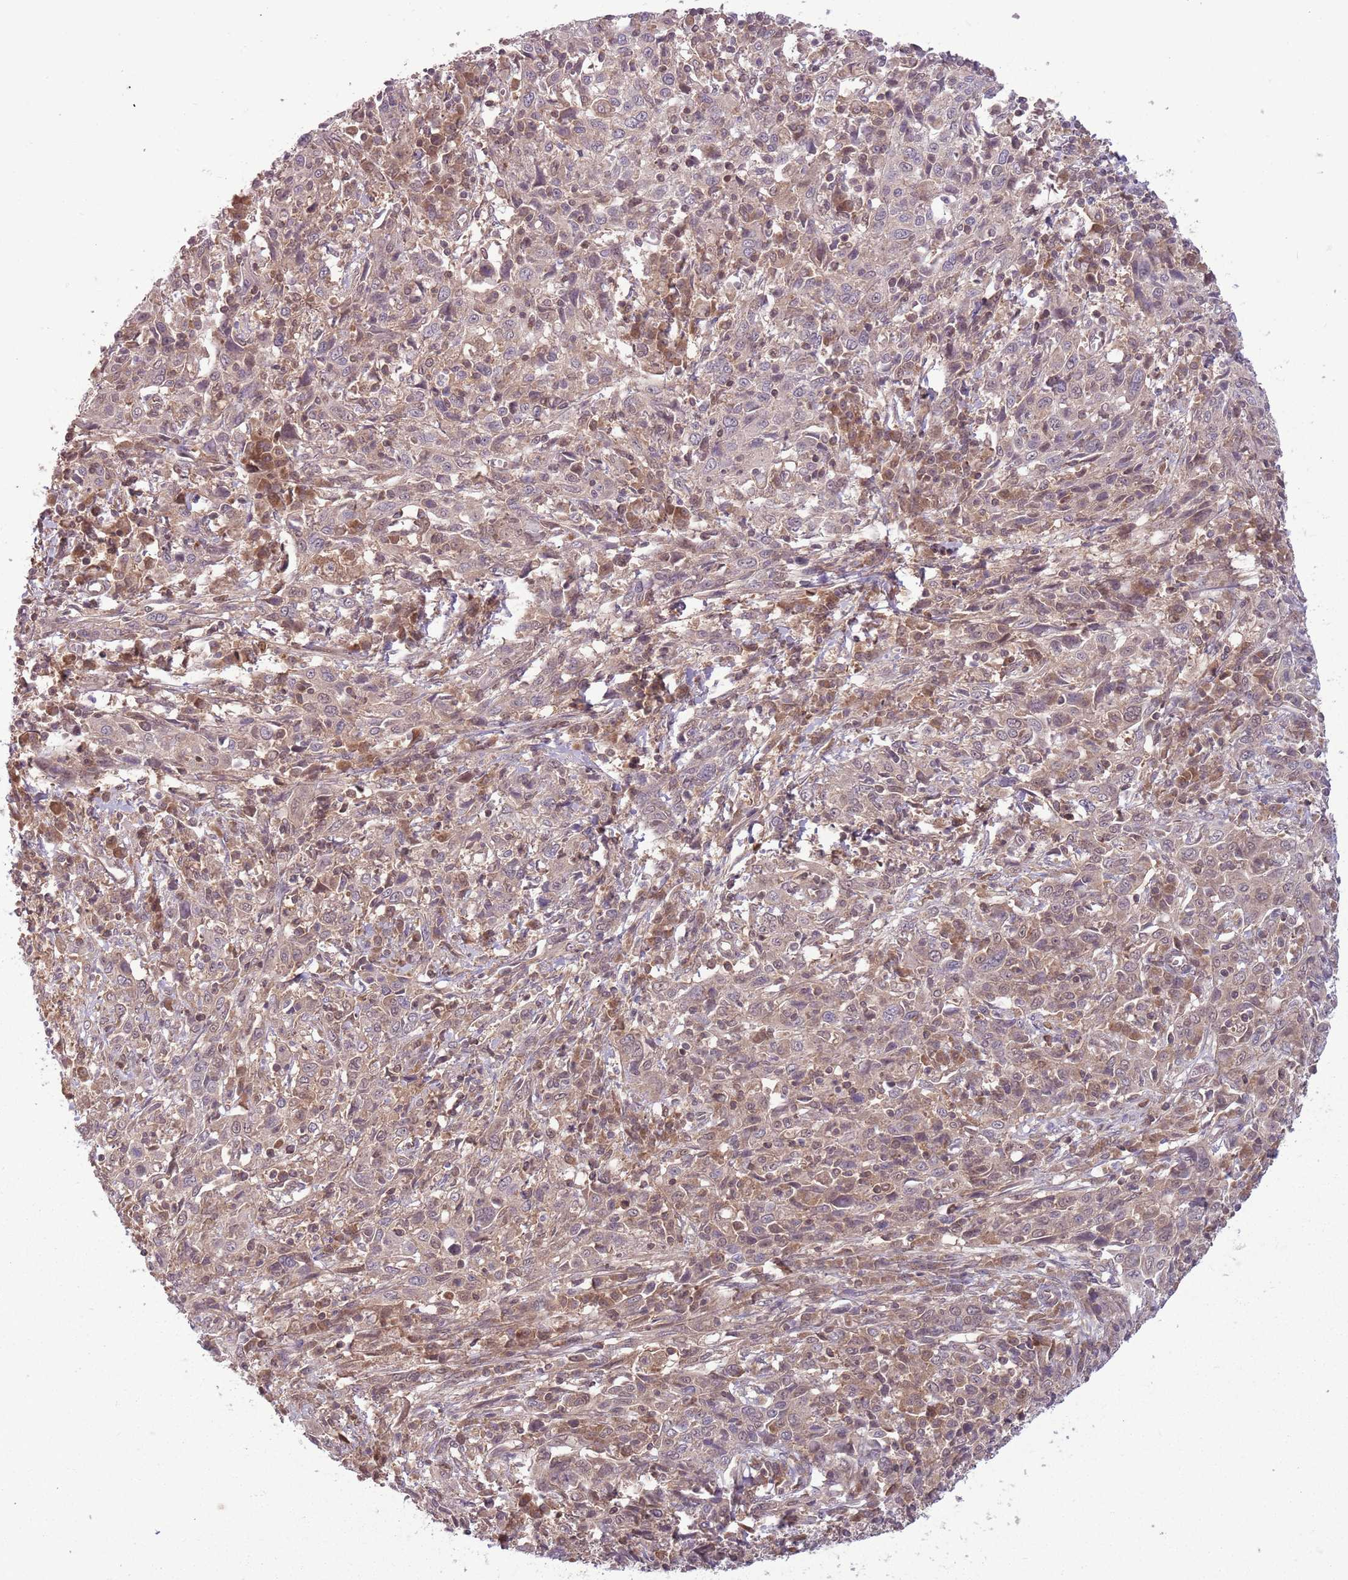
{"staining": {"intensity": "weak", "quantity": "<25%", "location": "cytoplasmic/membranous"}, "tissue": "cervical cancer", "cell_type": "Tumor cells", "image_type": "cancer", "snomed": [{"axis": "morphology", "description": "Squamous cell carcinoma, NOS"}, {"axis": "topography", "description": "Cervix"}], "caption": "A high-resolution image shows immunohistochemistry staining of squamous cell carcinoma (cervical), which shows no significant staining in tumor cells.", "gene": "ADAMTS3", "patient": {"sex": "female", "age": 46}}